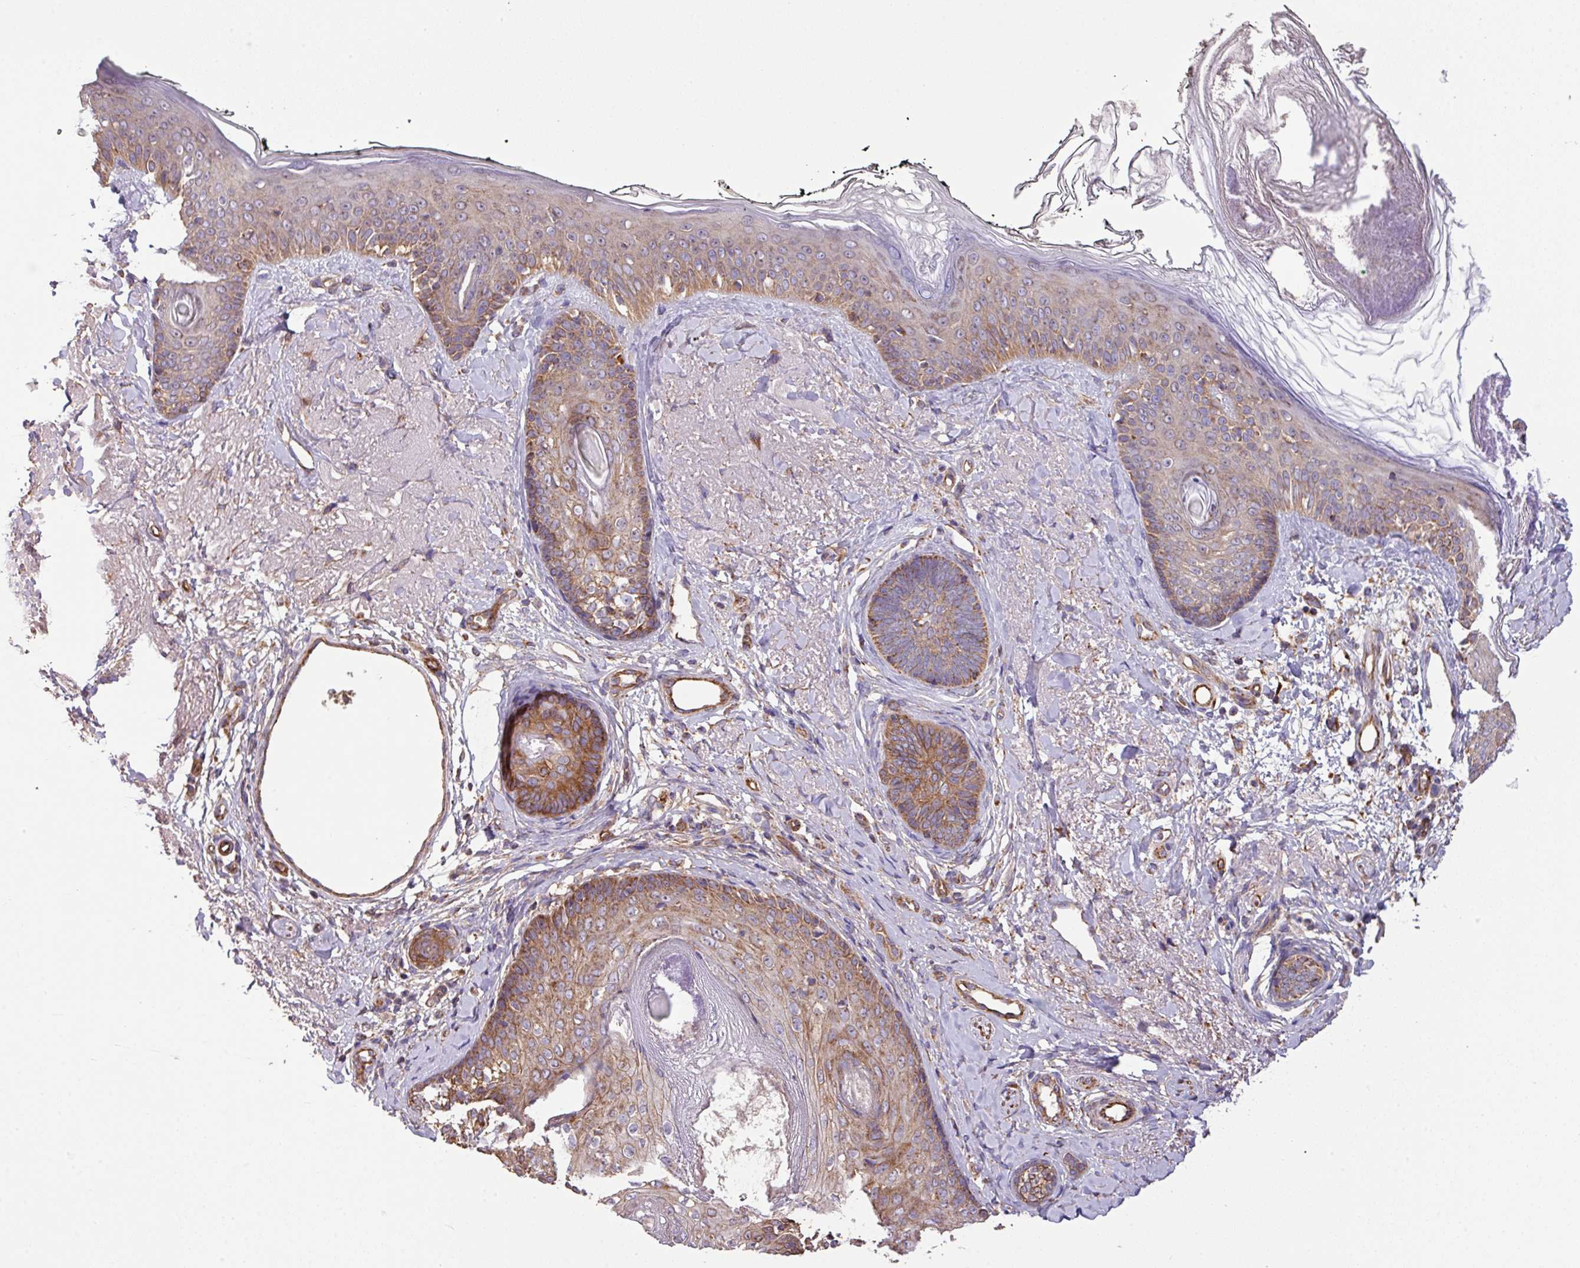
{"staining": {"intensity": "moderate", "quantity": ">75%", "location": "cytoplasmic/membranous"}, "tissue": "skin cancer", "cell_type": "Tumor cells", "image_type": "cancer", "snomed": [{"axis": "morphology", "description": "Basal cell carcinoma"}, {"axis": "topography", "description": "Skin"}], "caption": "An IHC photomicrograph of tumor tissue is shown. Protein staining in brown labels moderate cytoplasmic/membranous positivity in skin cancer within tumor cells.", "gene": "LRRC53", "patient": {"sex": "female", "age": 81}}